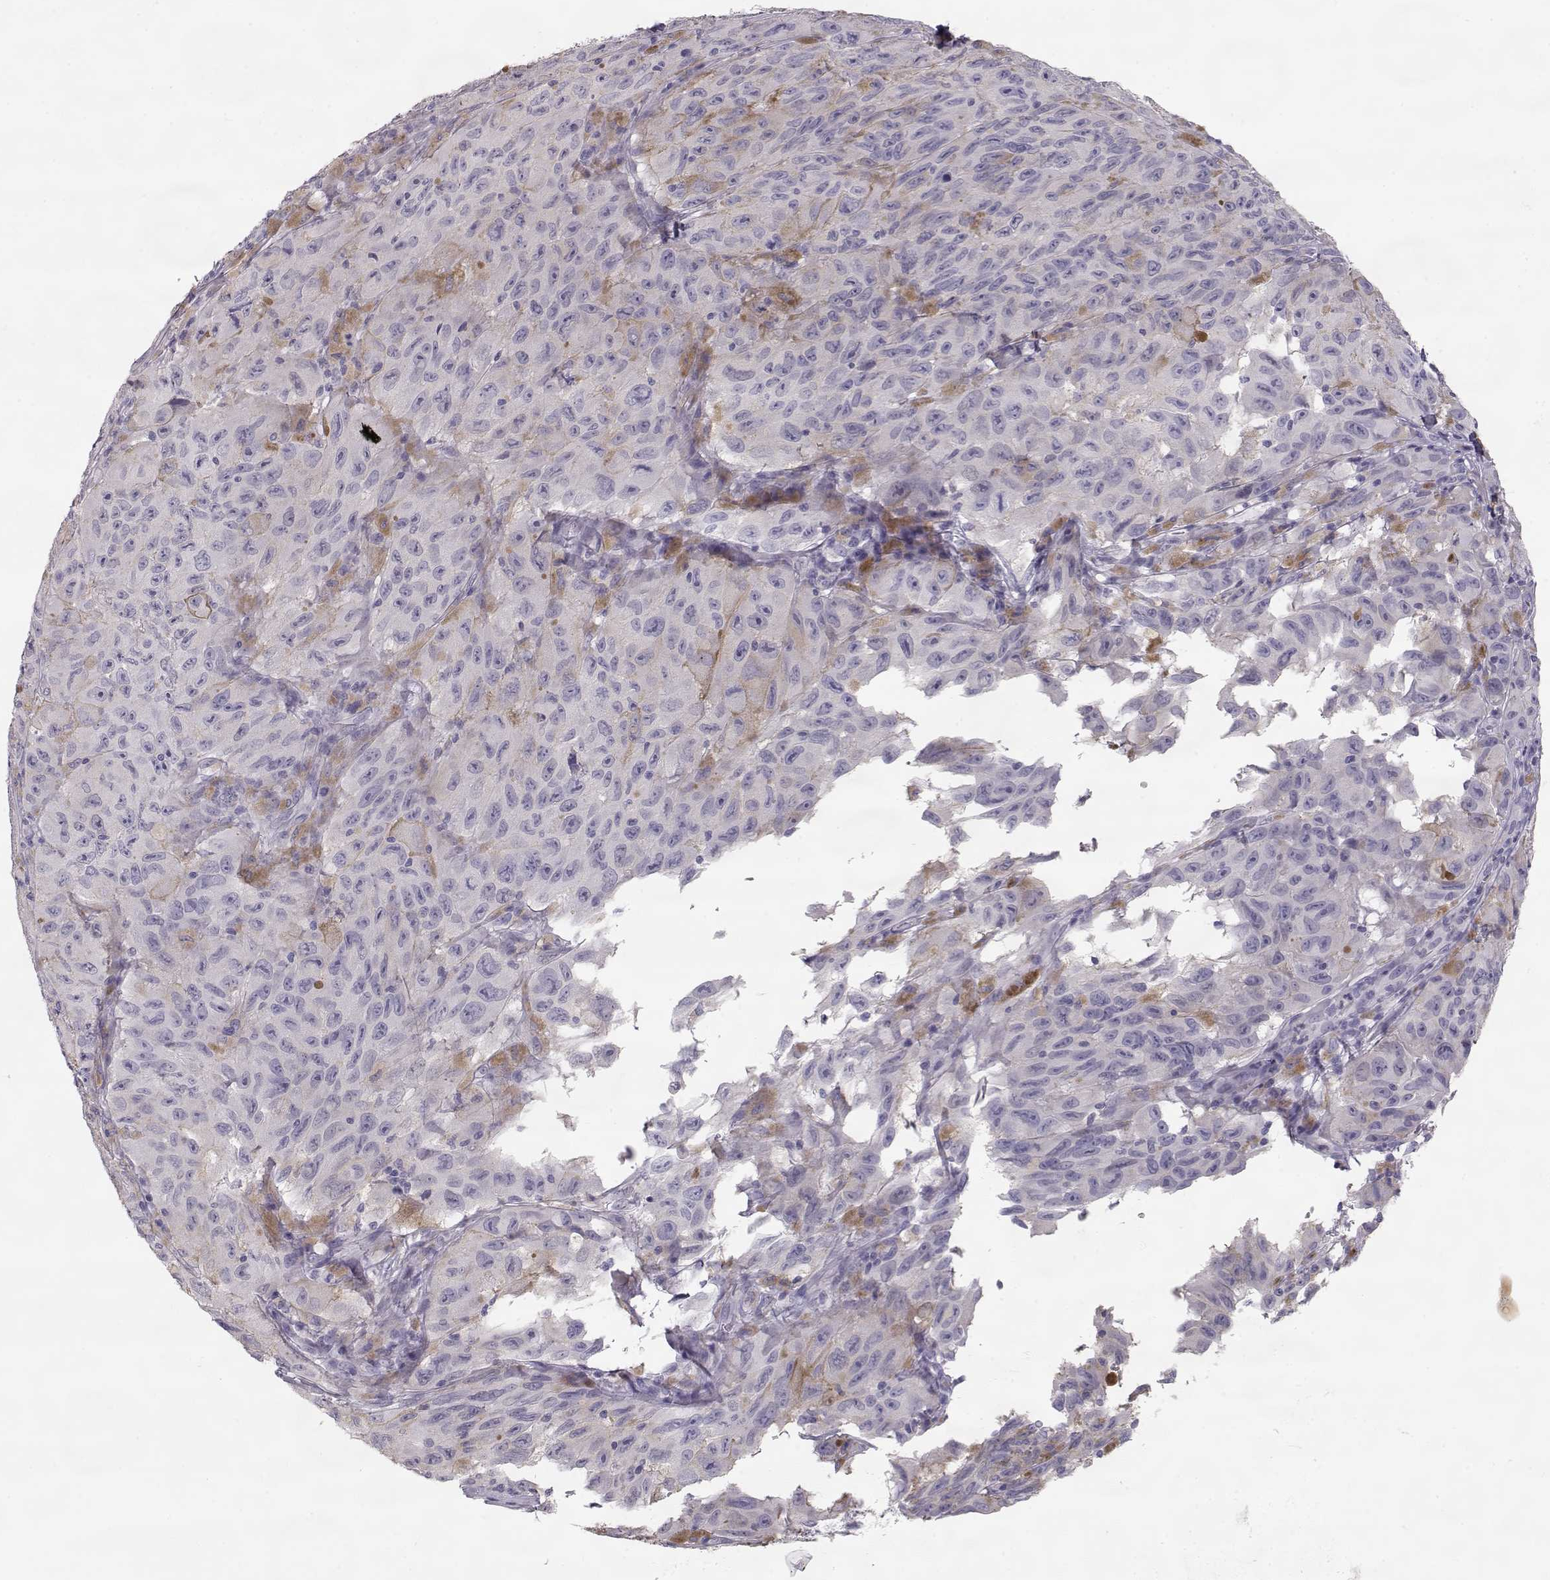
{"staining": {"intensity": "negative", "quantity": "none", "location": "none"}, "tissue": "melanoma", "cell_type": "Tumor cells", "image_type": "cancer", "snomed": [{"axis": "morphology", "description": "Malignant melanoma, NOS"}, {"axis": "topography", "description": "Vulva, labia, clitoris and Bartholin´s gland, NO"}], "caption": "Histopathology image shows no protein staining in tumor cells of malignant melanoma tissue.", "gene": "SLITRK3", "patient": {"sex": "female", "age": 75}}